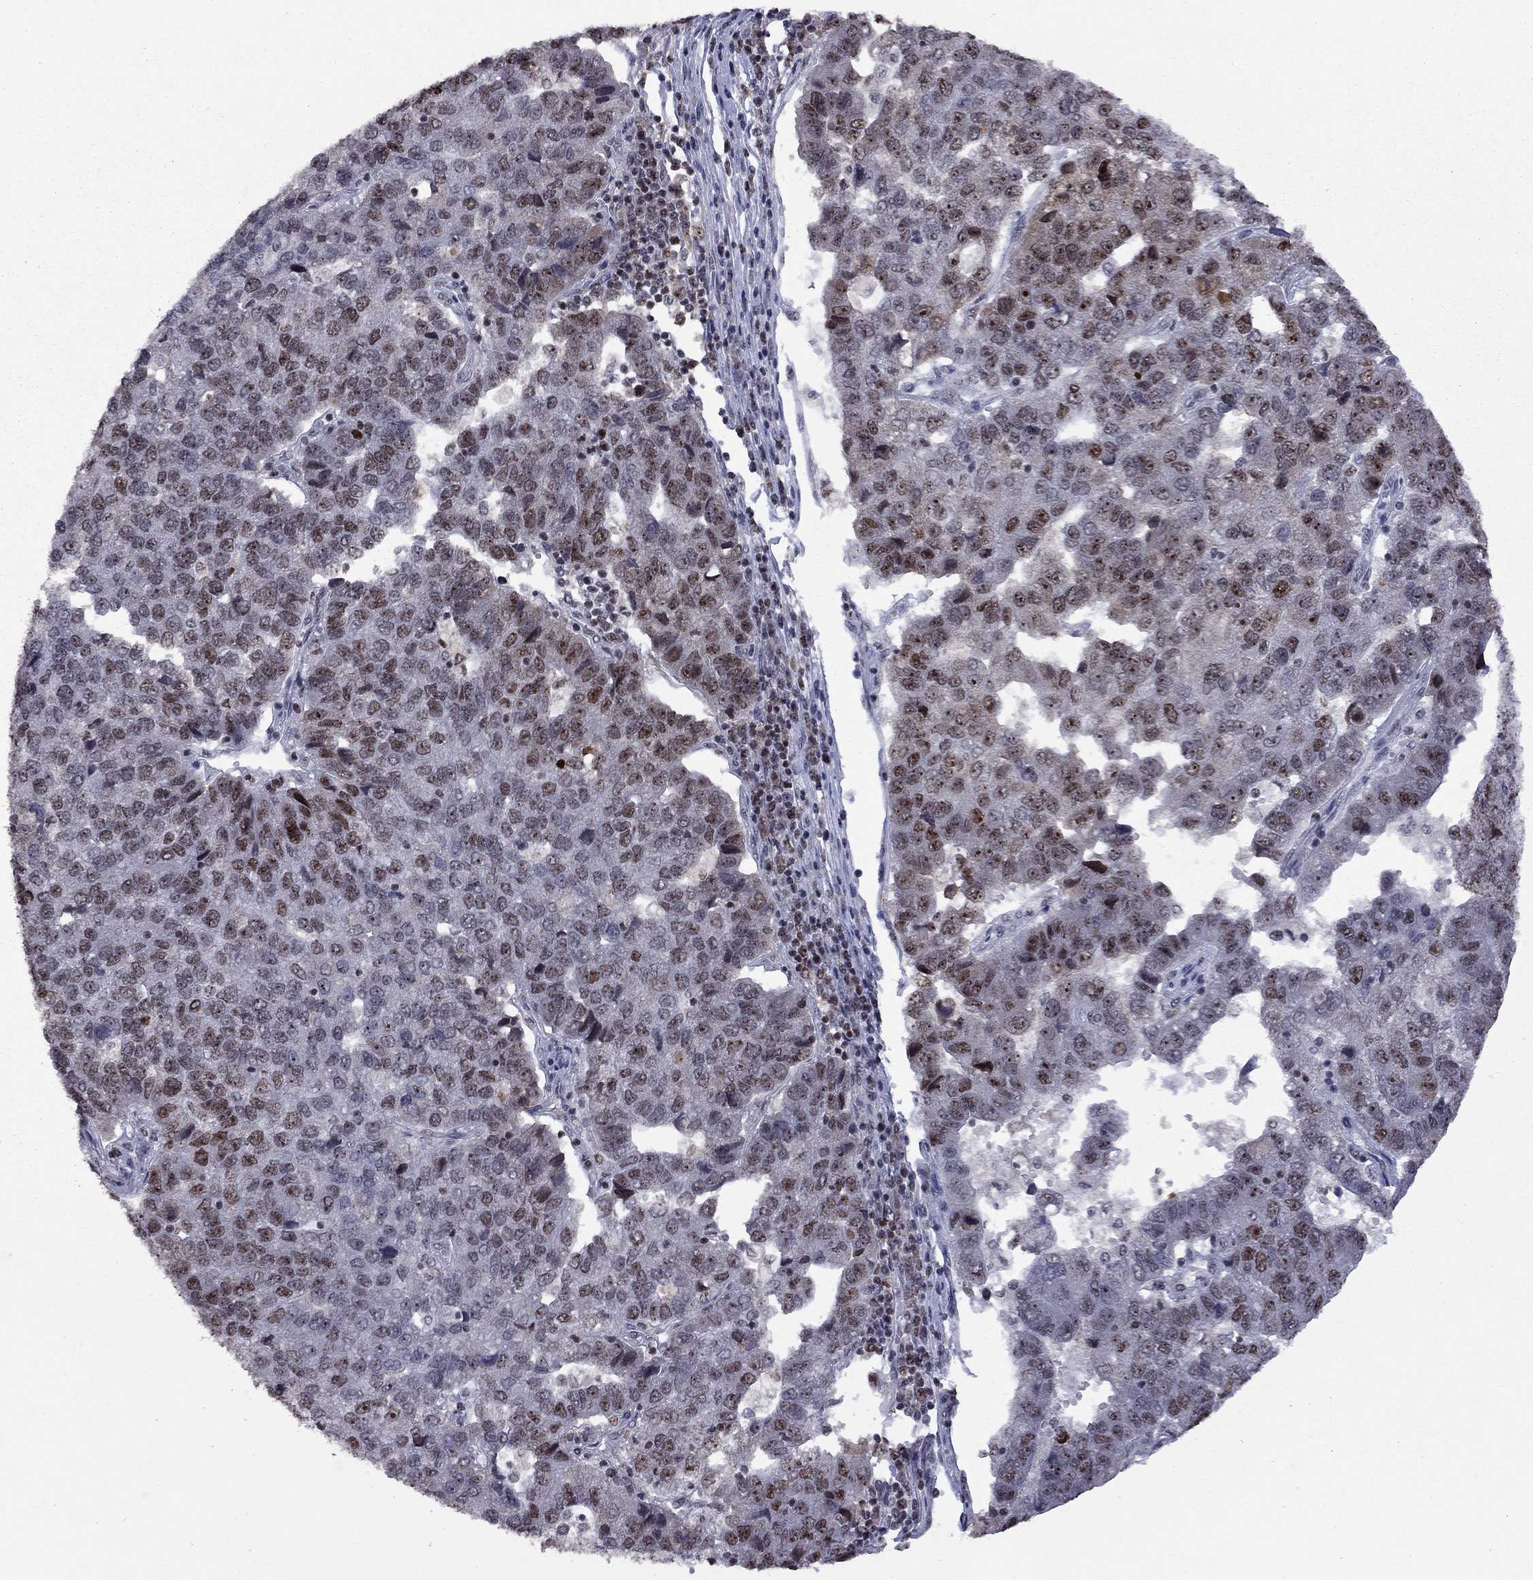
{"staining": {"intensity": "moderate", "quantity": "25%-75%", "location": "nuclear"}, "tissue": "pancreatic cancer", "cell_type": "Tumor cells", "image_type": "cancer", "snomed": [{"axis": "morphology", "description": "Adenocarcinoma, NOS"}, {"axis": "topography", "description": "Pancreas"}], "caption": "IHC of pancreatic adenocarcinoma displays medium levels of moderate nuclear positivity in about 25%-75% of tumor cells.", "gene": "SPOUT1", "patient": {"sex": "female", "age": 61}}